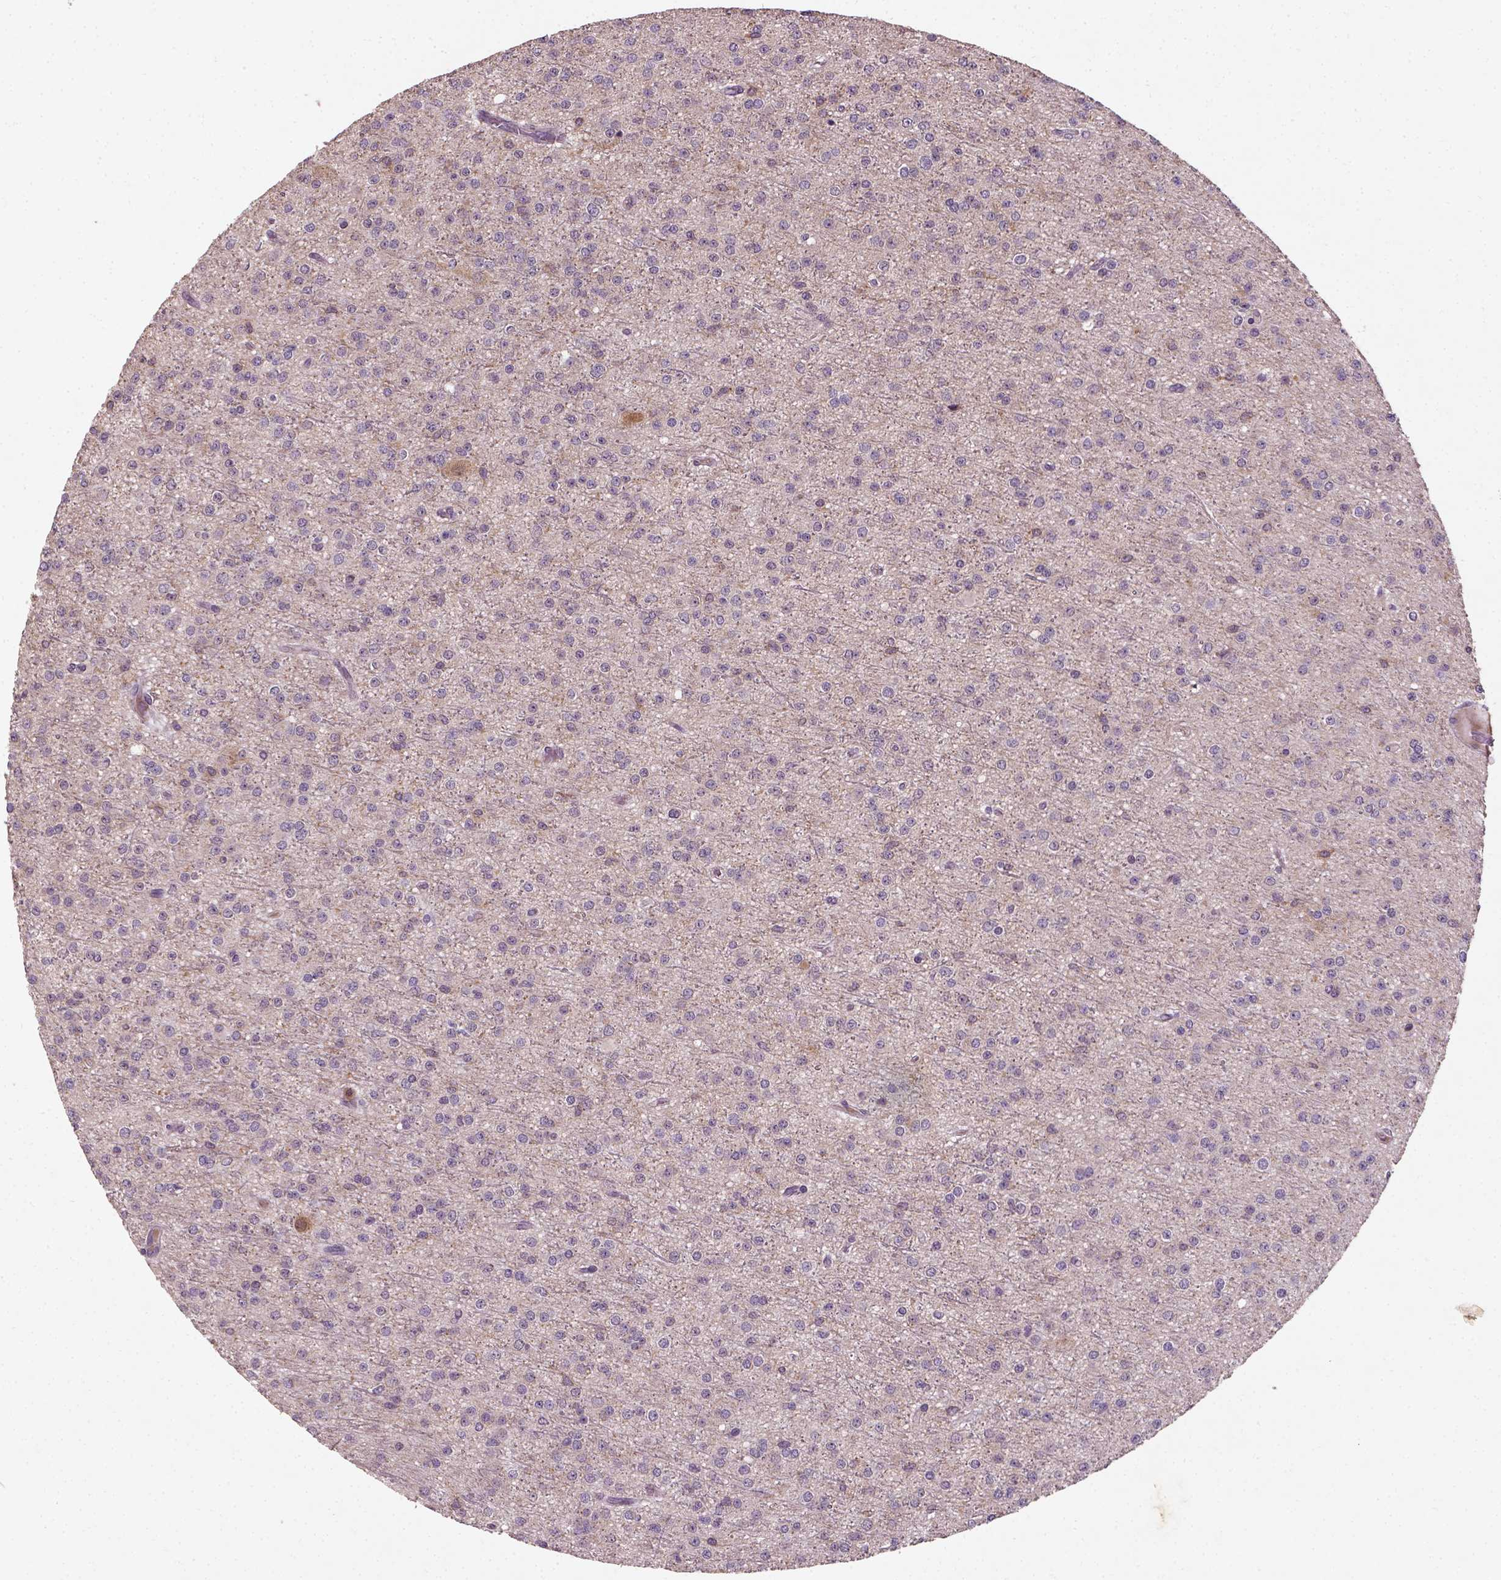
{"staining": {"intensity": "negative", "quantity": "none", "location": "none"}, "tissue": "glioma", "cell_type": "Tumor cells", "image_type": "cancer", "snomed": [{"axis": "morphology", "description": "Glioma, malignant, Low grade"}, {"axis": "topography", "description": "Brain"}], "caption": "Immunohistochemistry of human malignant glioma (low-grade) shows no positivity in tumor cells. (DAB immunohistochemistry (IHC), high magnification).", "gene": "CAMKK1", "patient": {"sex": "male", "age": 27}}